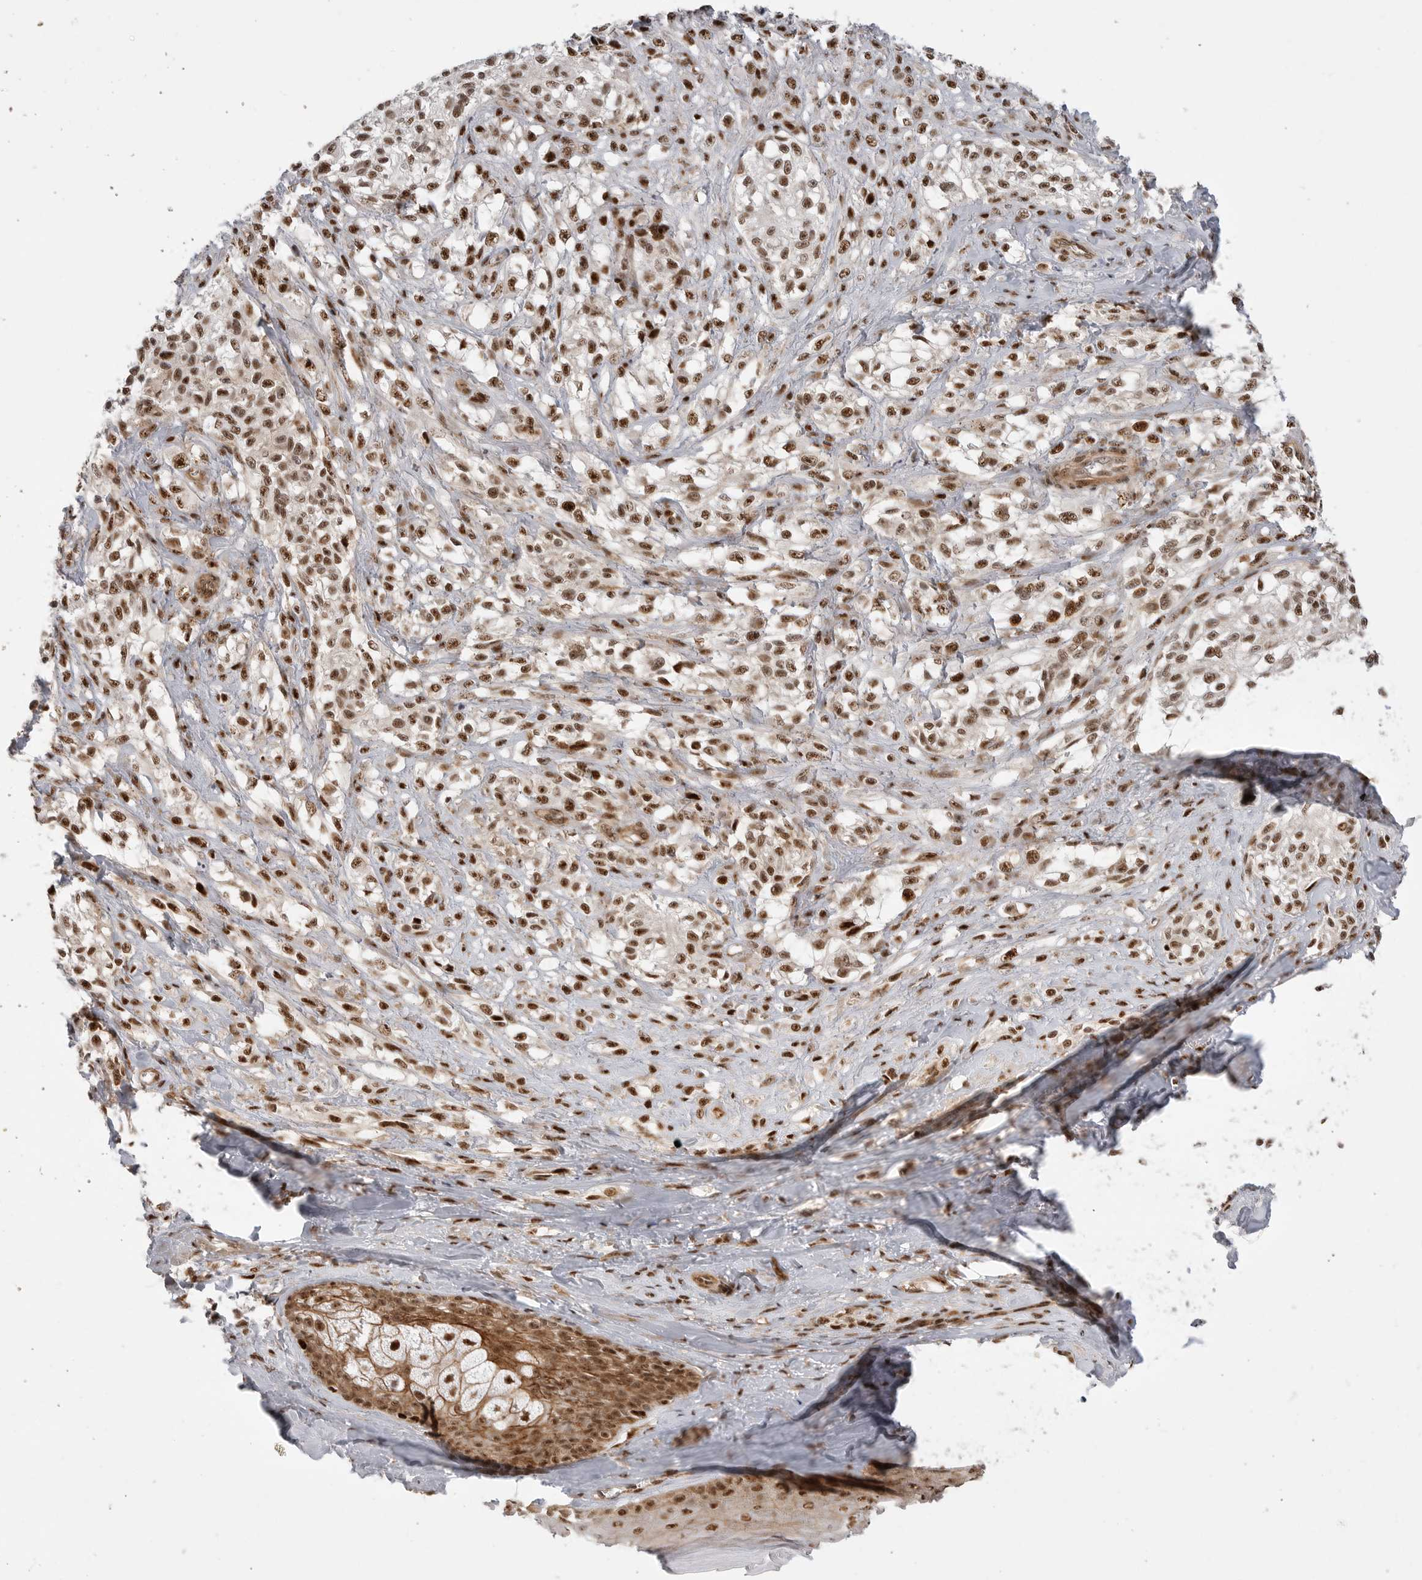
{"staining": {"intensity": "moderate", "quantity": ">75%", "location": "nuclear"}, "tissue": "melanoma", "cell_type": "Tumor cells", "image_type": "cancer", "snomed": [{"axis": "morphology", "description": "Malignant melanoma, NOS"}, {"axis": "topography", "description": "Skin of head"}], "caption": "Immunohistochemical staining of malignant melanoma reveals medium levels of moderate nuclear positivity in about >75% of tumor cells.", "gene": "GPATCH2", "patient": {"sex": "male", "age": 83}}